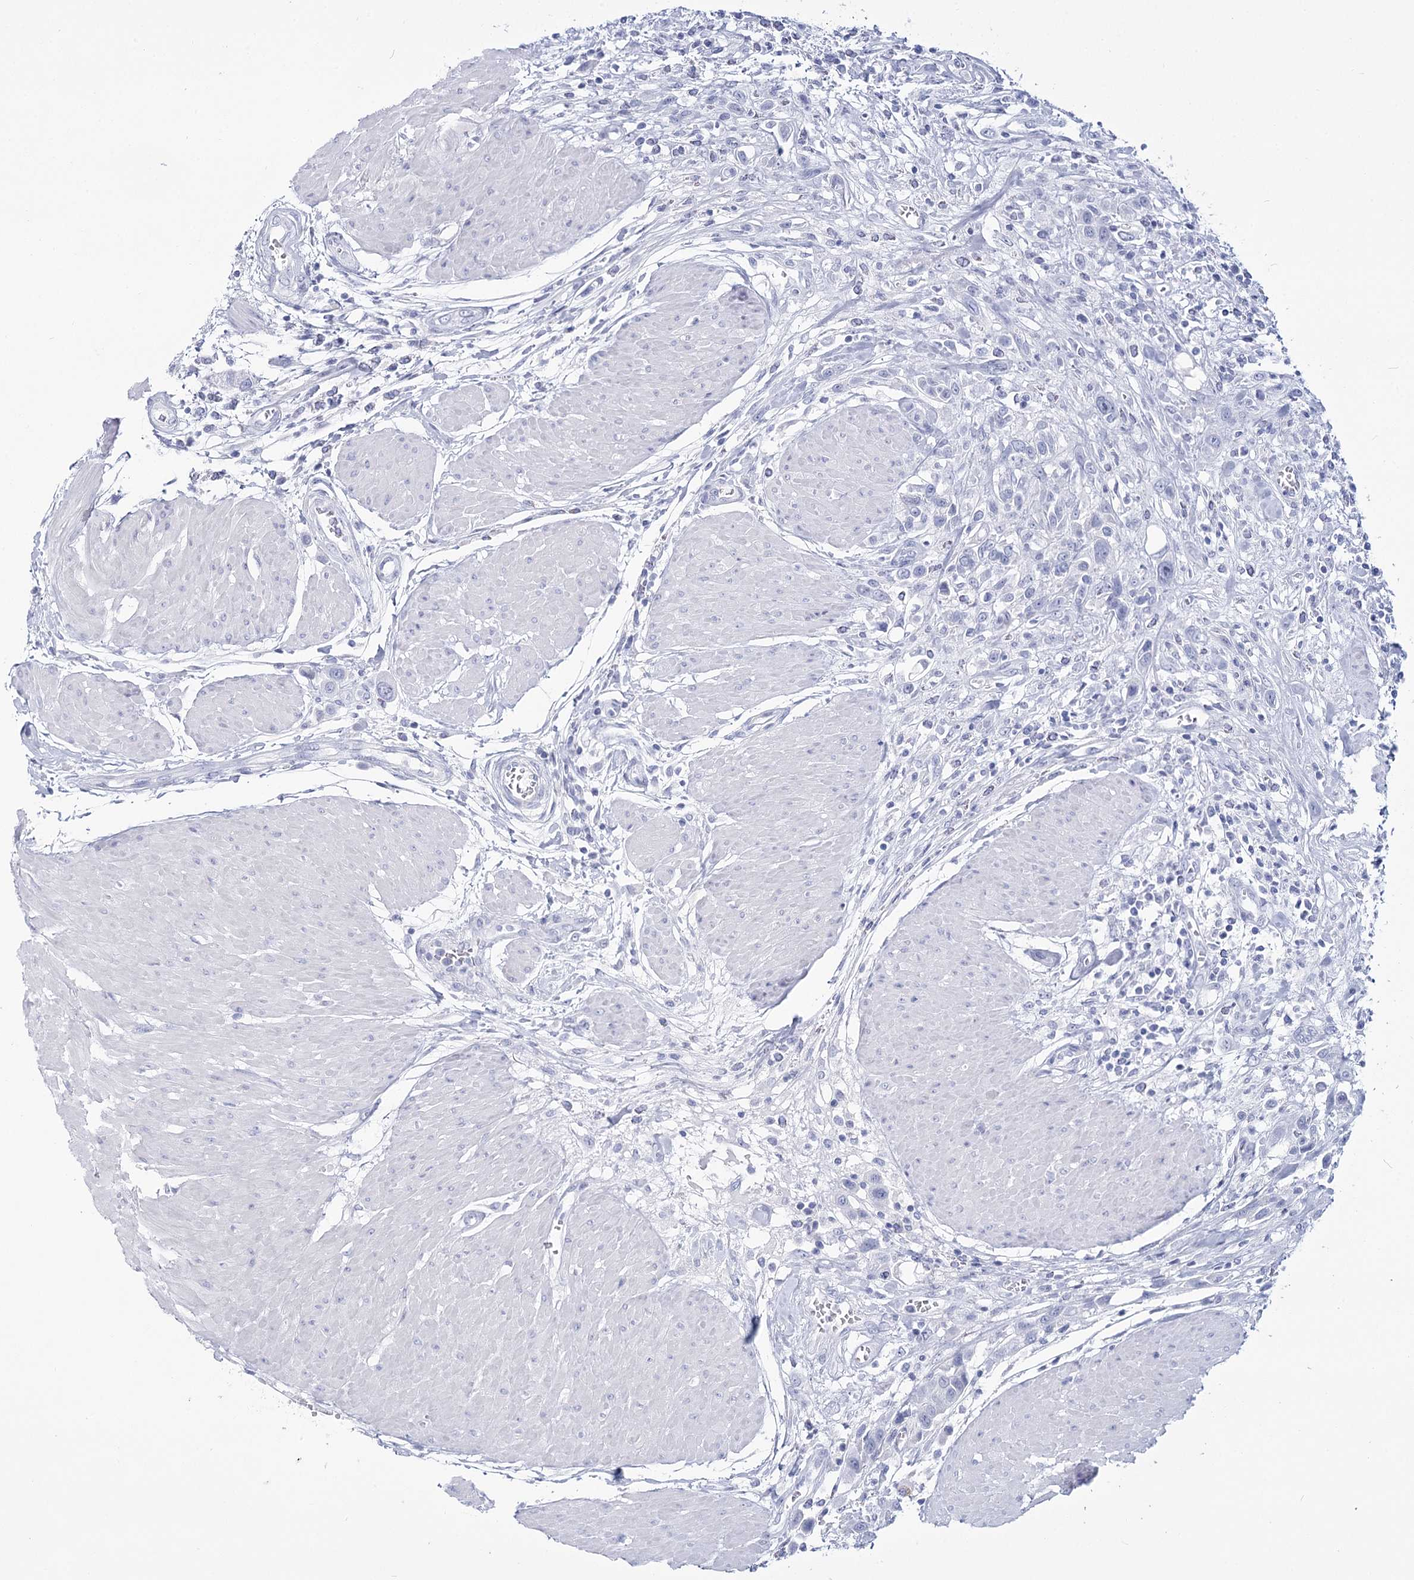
{"staining": {"intensity": "negative", "quantity": "none", "location": "none"}, "tissue": "urothelial cancer", "cell_type": "Tumor cells", "image_type": "cancer", "snomed": [{"axis": "morphology", "description": "Urothelial carcinoma, High grade"}, {"axis": "topography", "description": "Urinary bladder"}], "caption": "Immunohistochemistry photomicrograph of human high-grade urothelial carcinoma stained for a protein (brown), which exhibits no staining in tumor cells.", "gene": "RNF186", "patient": {"sex": "male", "age": 50}}